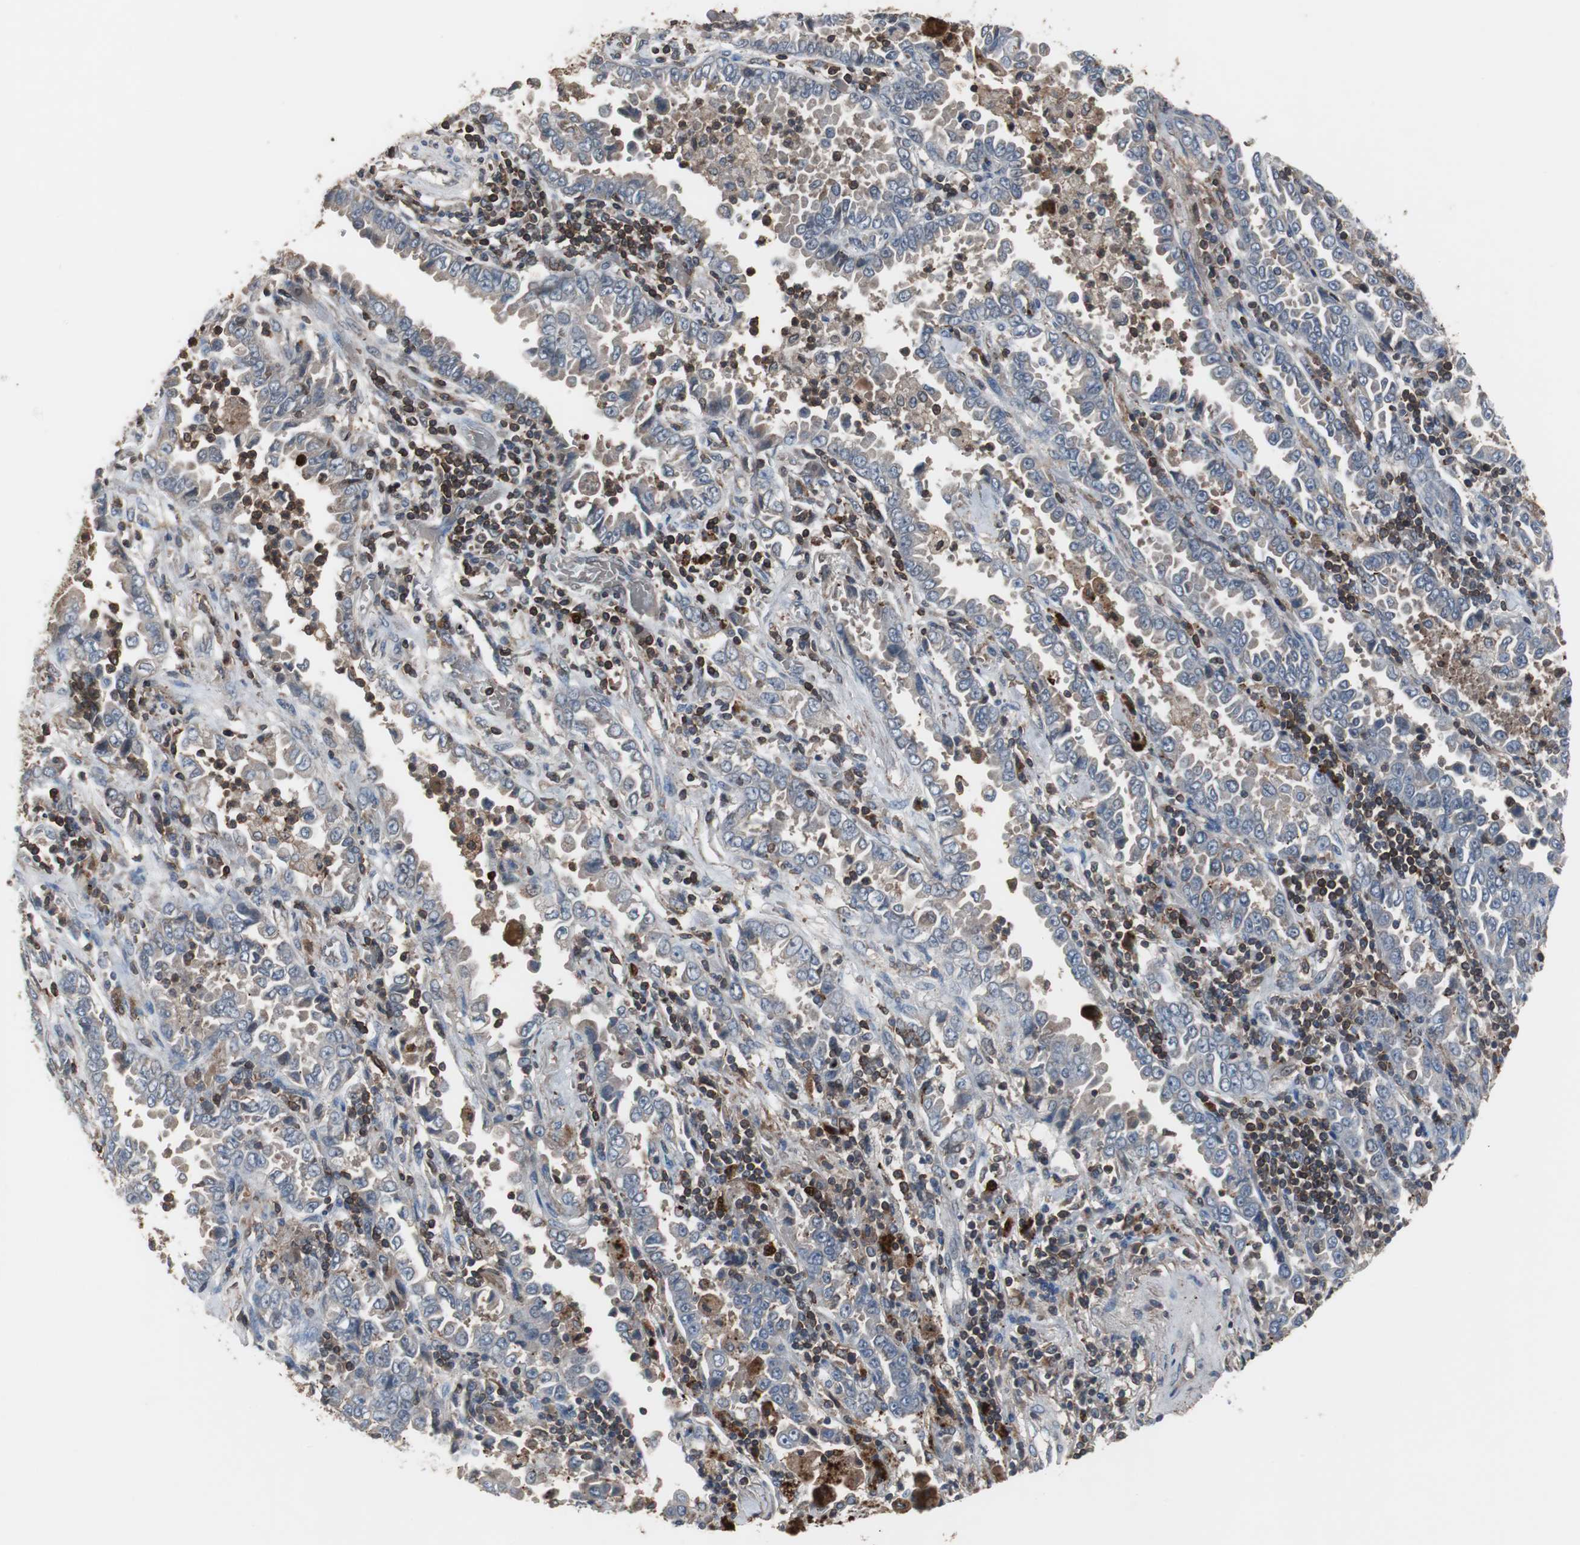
{"staining": {"intensity": "weak", "quantity": "25%-75%", "location": "cytoplasmic/membranous"}, "tissue": "lung cancer", "cell_type": "Tumor cells", "image_type": "cancer", "snomed": [{"axis": "morphology", "description": "Normal tissue, NOS"}, {"axis": "morphology", "description": "Inflammation, NOS"}, {"axis": "morphology", "description": "Adenocarcinoma, NOS"}, {"axis": "topography", "description": "Lung"}], "caption": "Lung adenocarcinoma stained with DAB (3,3'-diaminobenzidine) immunohistochemistry (IHC) demonstrates low levels of weak cytoplasmic/membranous staining in about 25%-75% of tumor cells.", "gene": "CALB2", "patient": {"sex": "female", "age": 64}}